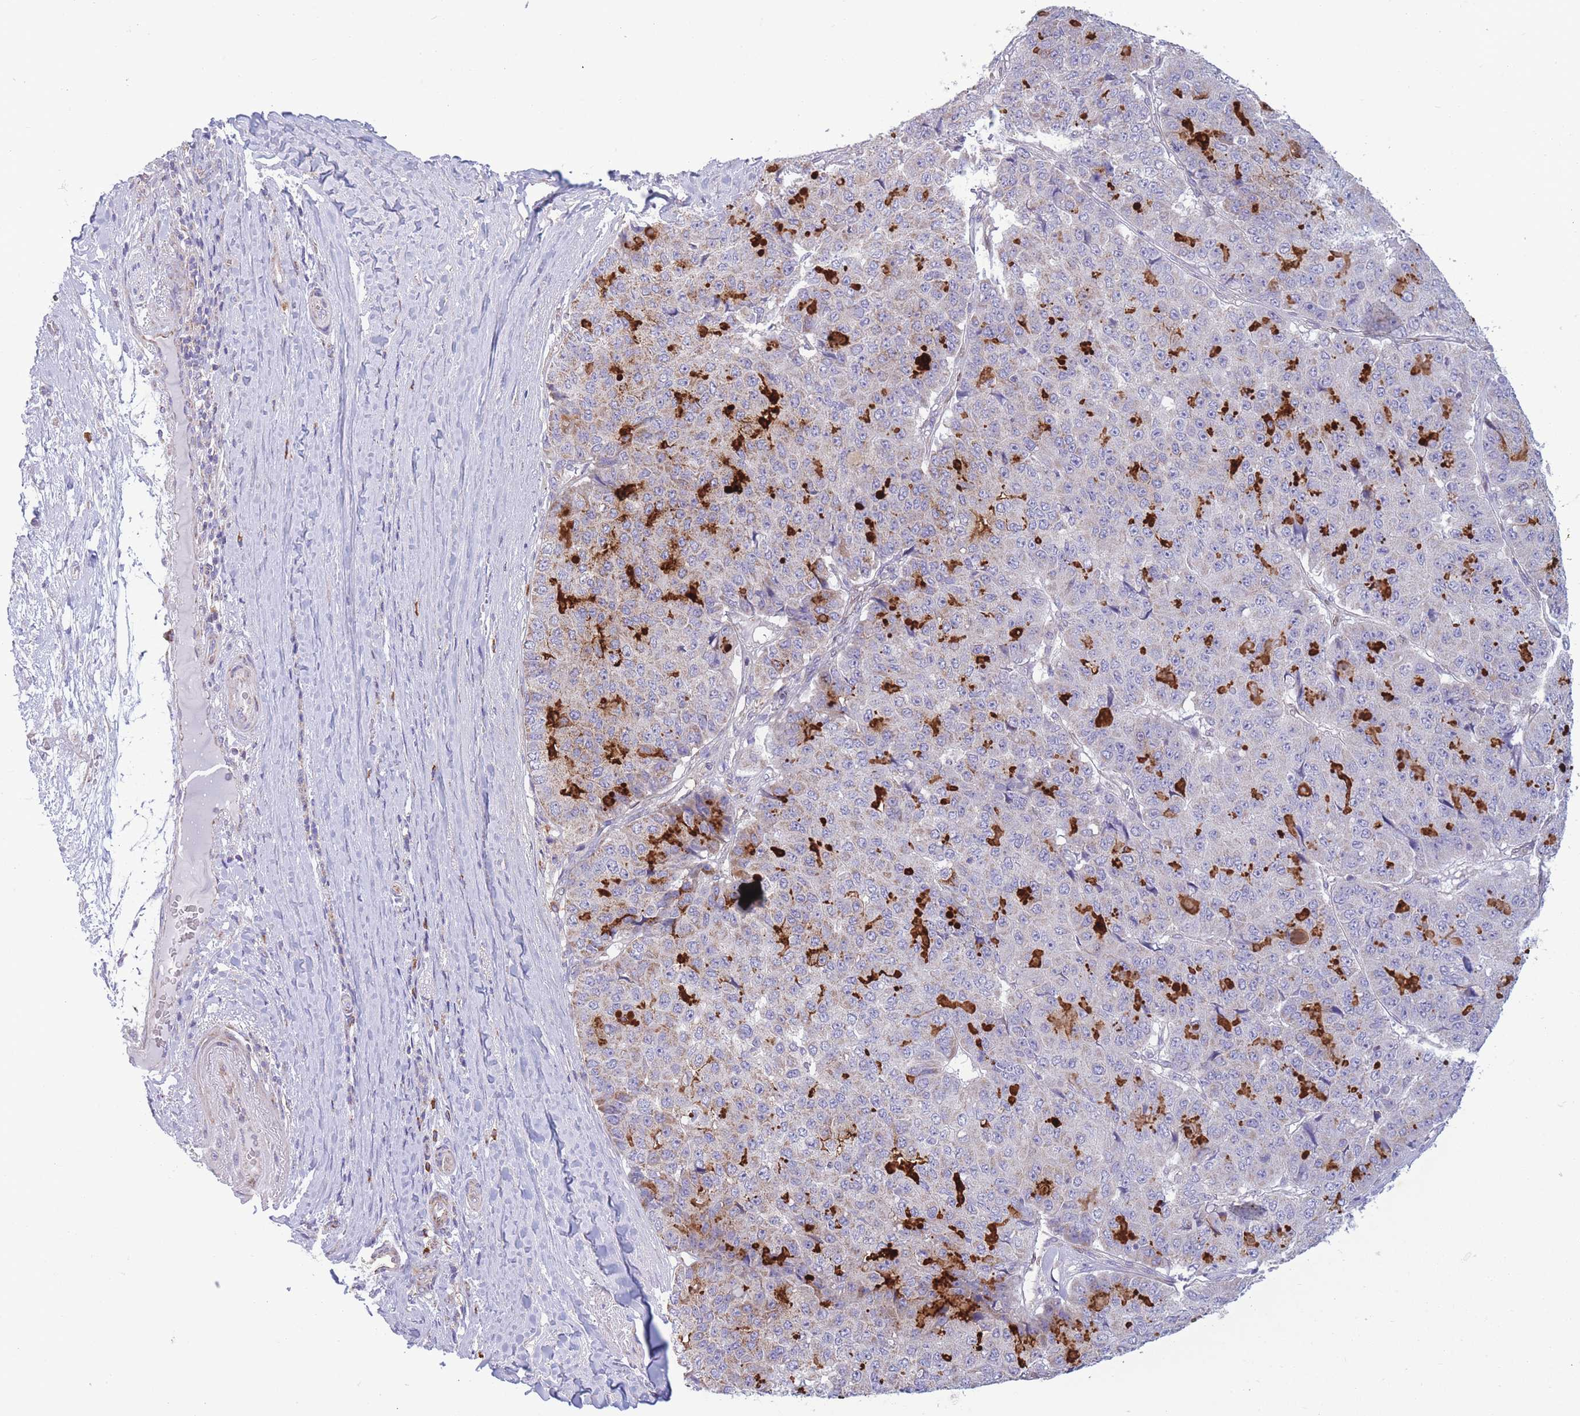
{"staining": {"intensity": "negative", "quantity": "none", "location": "none"}, "tissue": "pancreatic cancer", "cell_type": "Tumor cells", "image_type": "cancer", "snomed": [{"axis": "morphology", "description": "Adenocarcinoma, NOS"}, {"axis": "topography", "description": "Pancreas"}], "caption": "Protein analysis of pancreatic cancer demonstrates no significant expression in tumor cells. (DAB immunohistochemistry (IHC) with hematoxylin counter stain).", "gene": "PDHA1", "patient": {"sex": "male", "age": 50}}